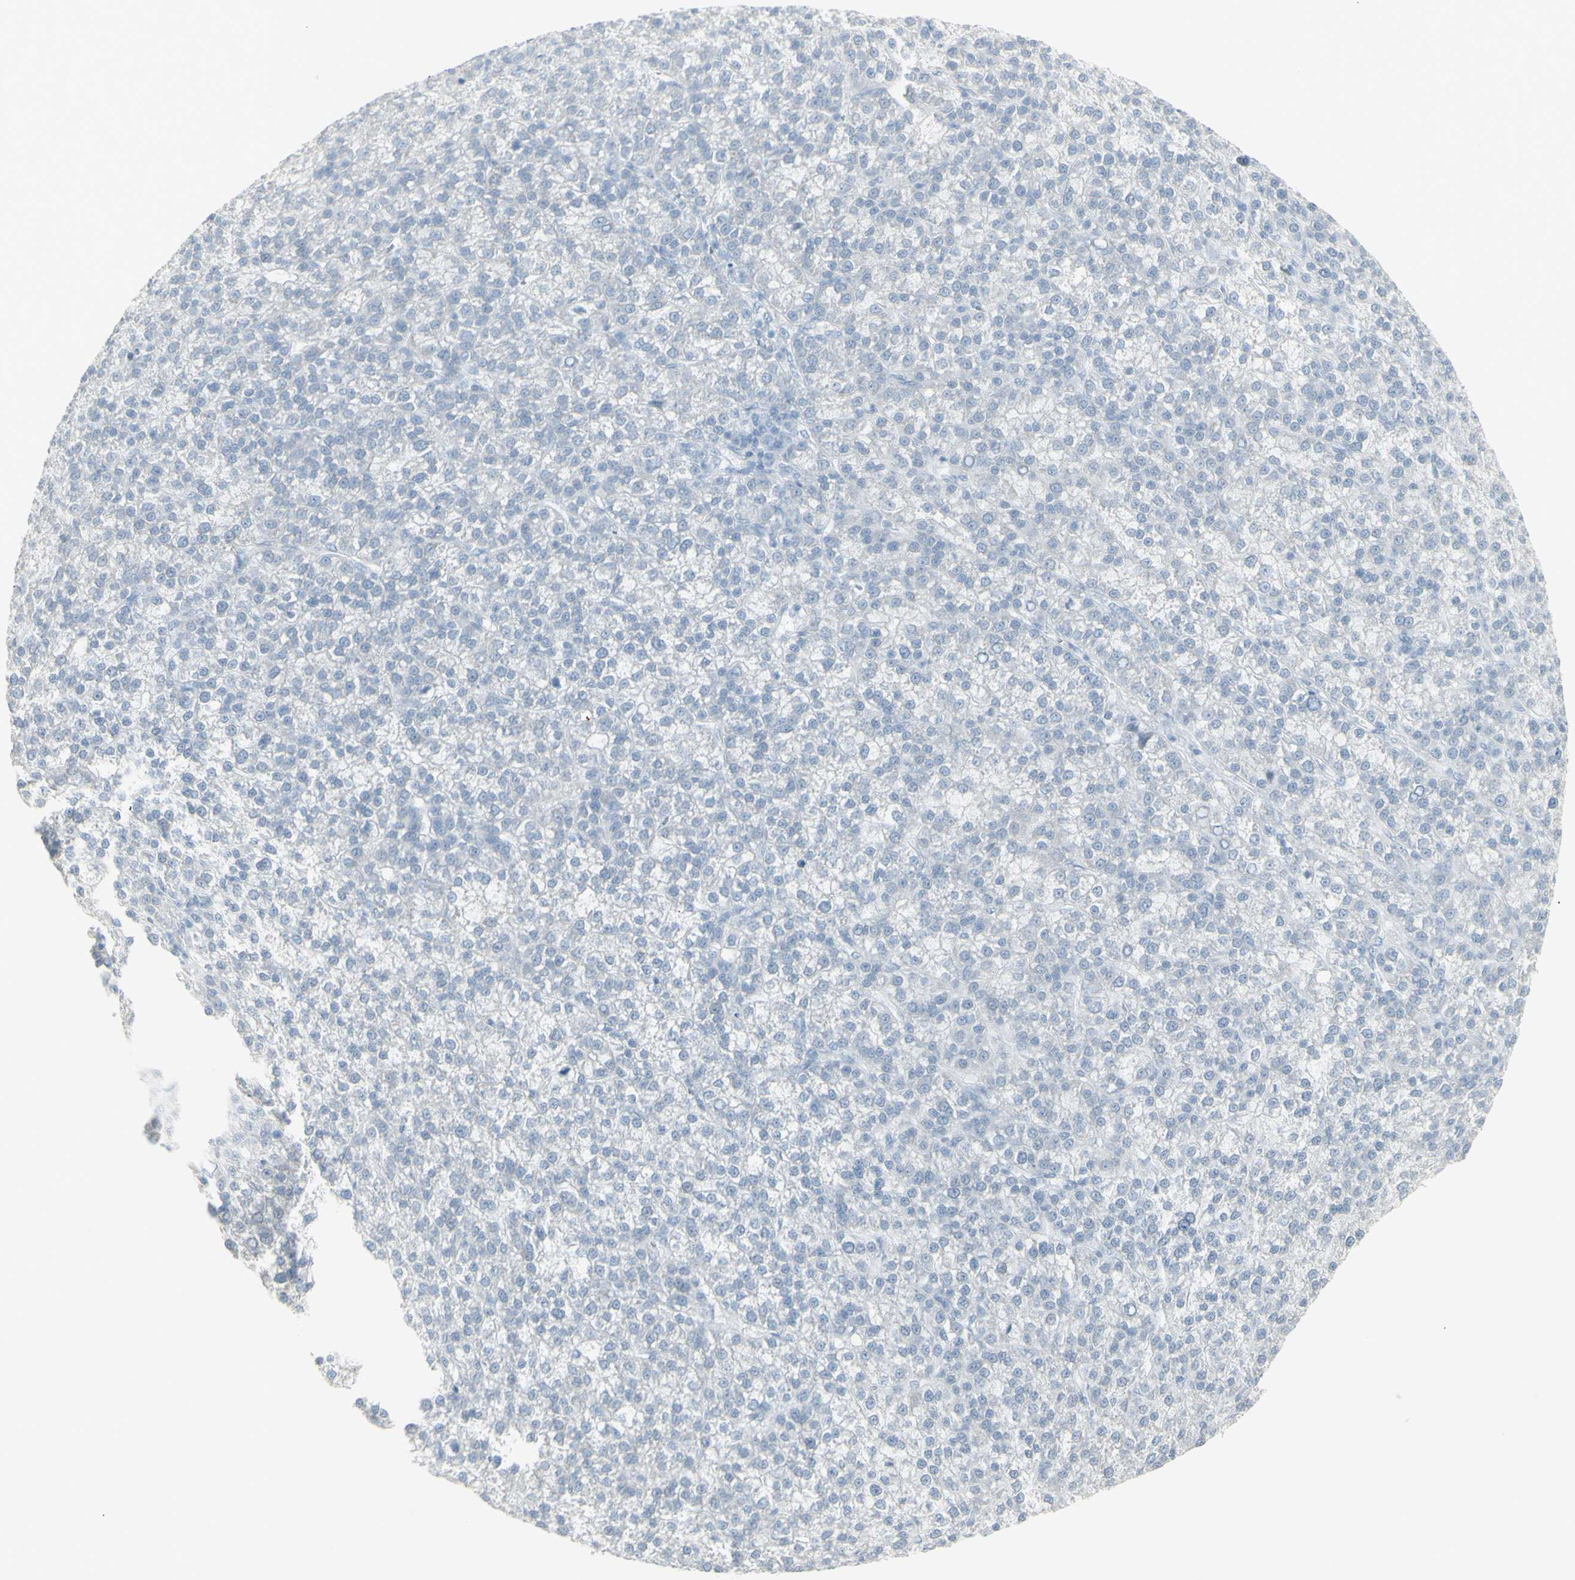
{"staining": {"intensity": "negative", "quantity": "none", "location": "none"}, "tissue": "liver cancer", "cell_type": "Tumor cells", "image_type": "cancer", "snomed": [{"axis": "morphology", "description": "Carcinoma, Hepatocellular, NOS"}, {"axis": "topography", "description": "Liver"}], "caption": "An immunohistochemistry (IHC) histopathology image of hepatocellular carcinoma (liver) is shown. There is no staining in tumor cells of hepatocellular carcinoma (liver). Brightfield microscopy of immunohistochemistry stained with DAB (brown) and hematoxylin (blue), captured at high magnification.", "gene": "YBX2", "patient": {"sex": "female", "age": 58}}